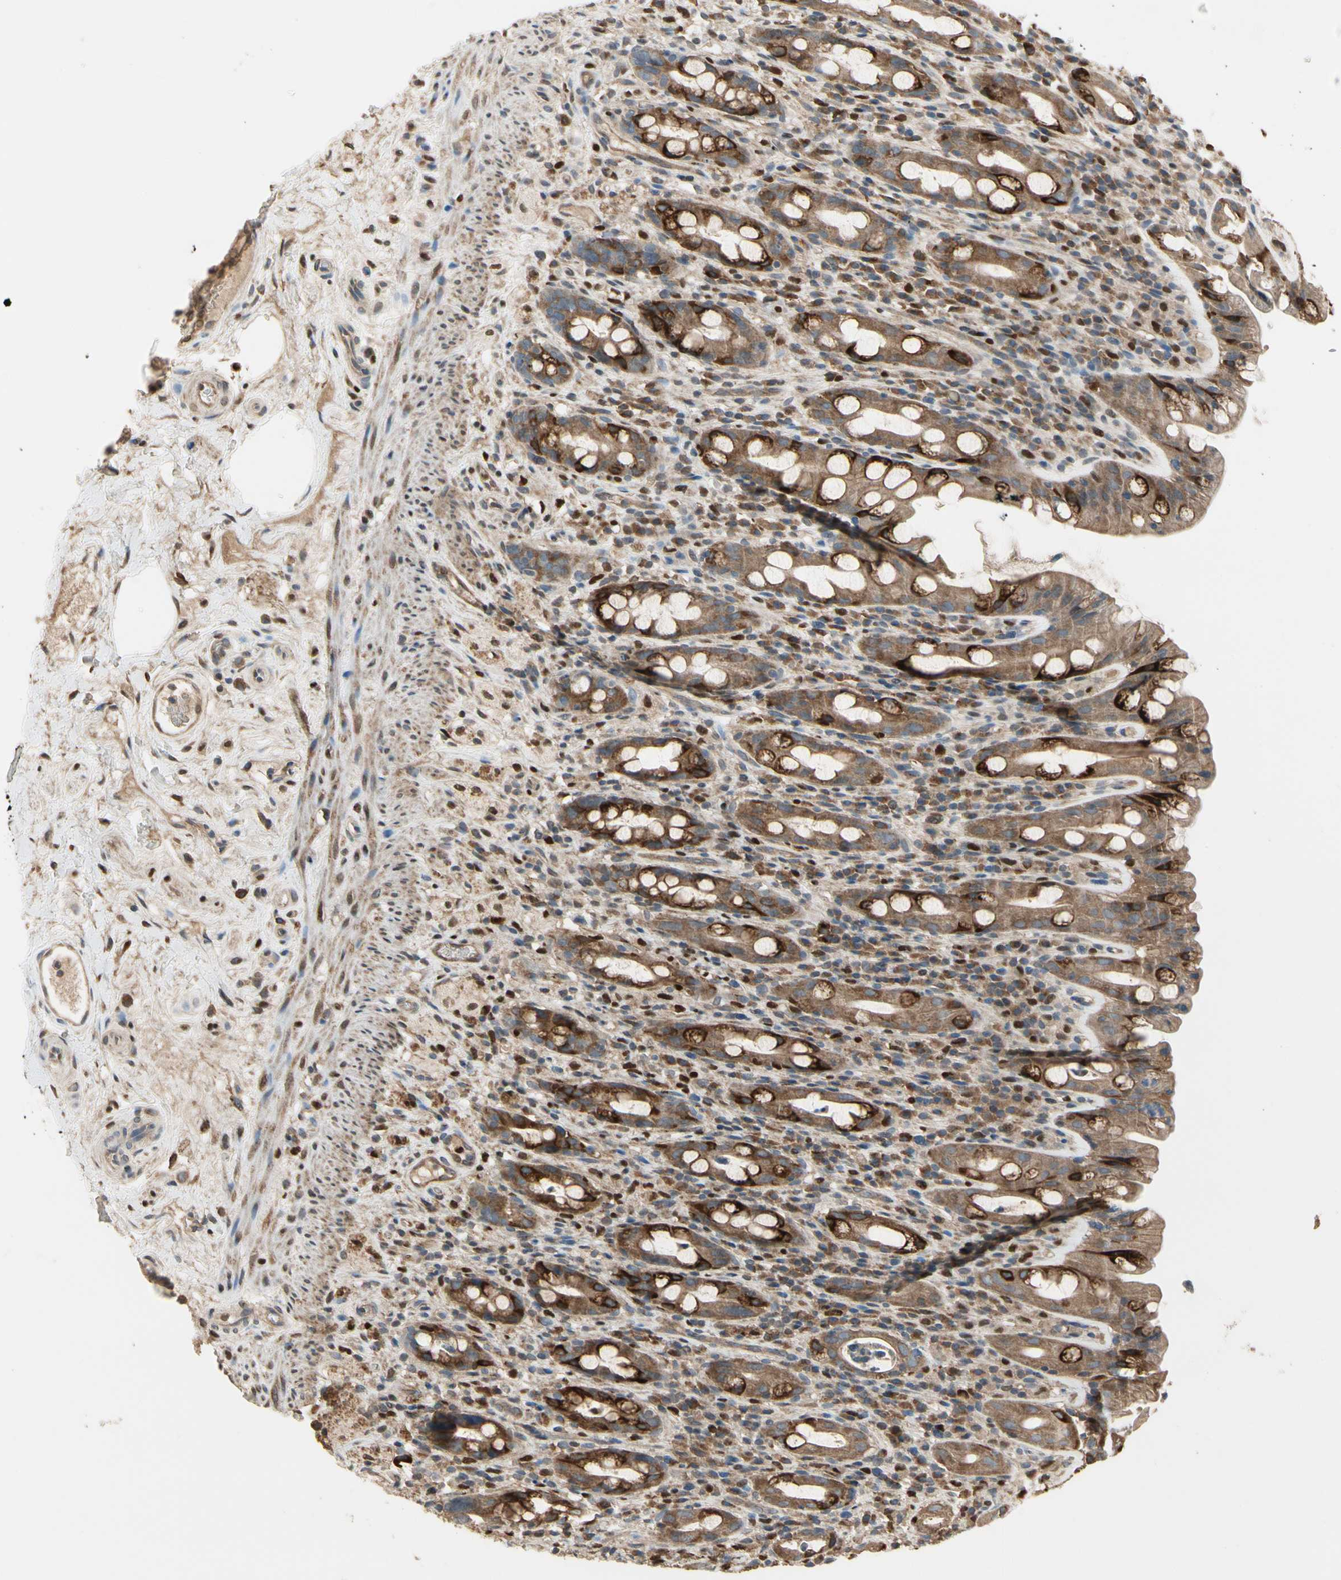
{"staining": {"intensity": "moderate", "quantity": ">75%", "location": "cytoplasmic/membranous"}, "tissue": "rectum", "cell_type": "Glandular cells", "image_type": "normal", "snomed": [{"axis": "morphology", "description": "Normal tissue, NOS"}, {"axis": "topography", "description": "Rectum"}], "caption": "Rectum stained with immunohistochemistry reveals moderate cytoplasmic/membranous positivity in approximately >75% of glandular cells. (IHC, brightfield microscopy, high magnification).", "gene": "CGREF1", "patient": {"sex": "male", "age": 44}}